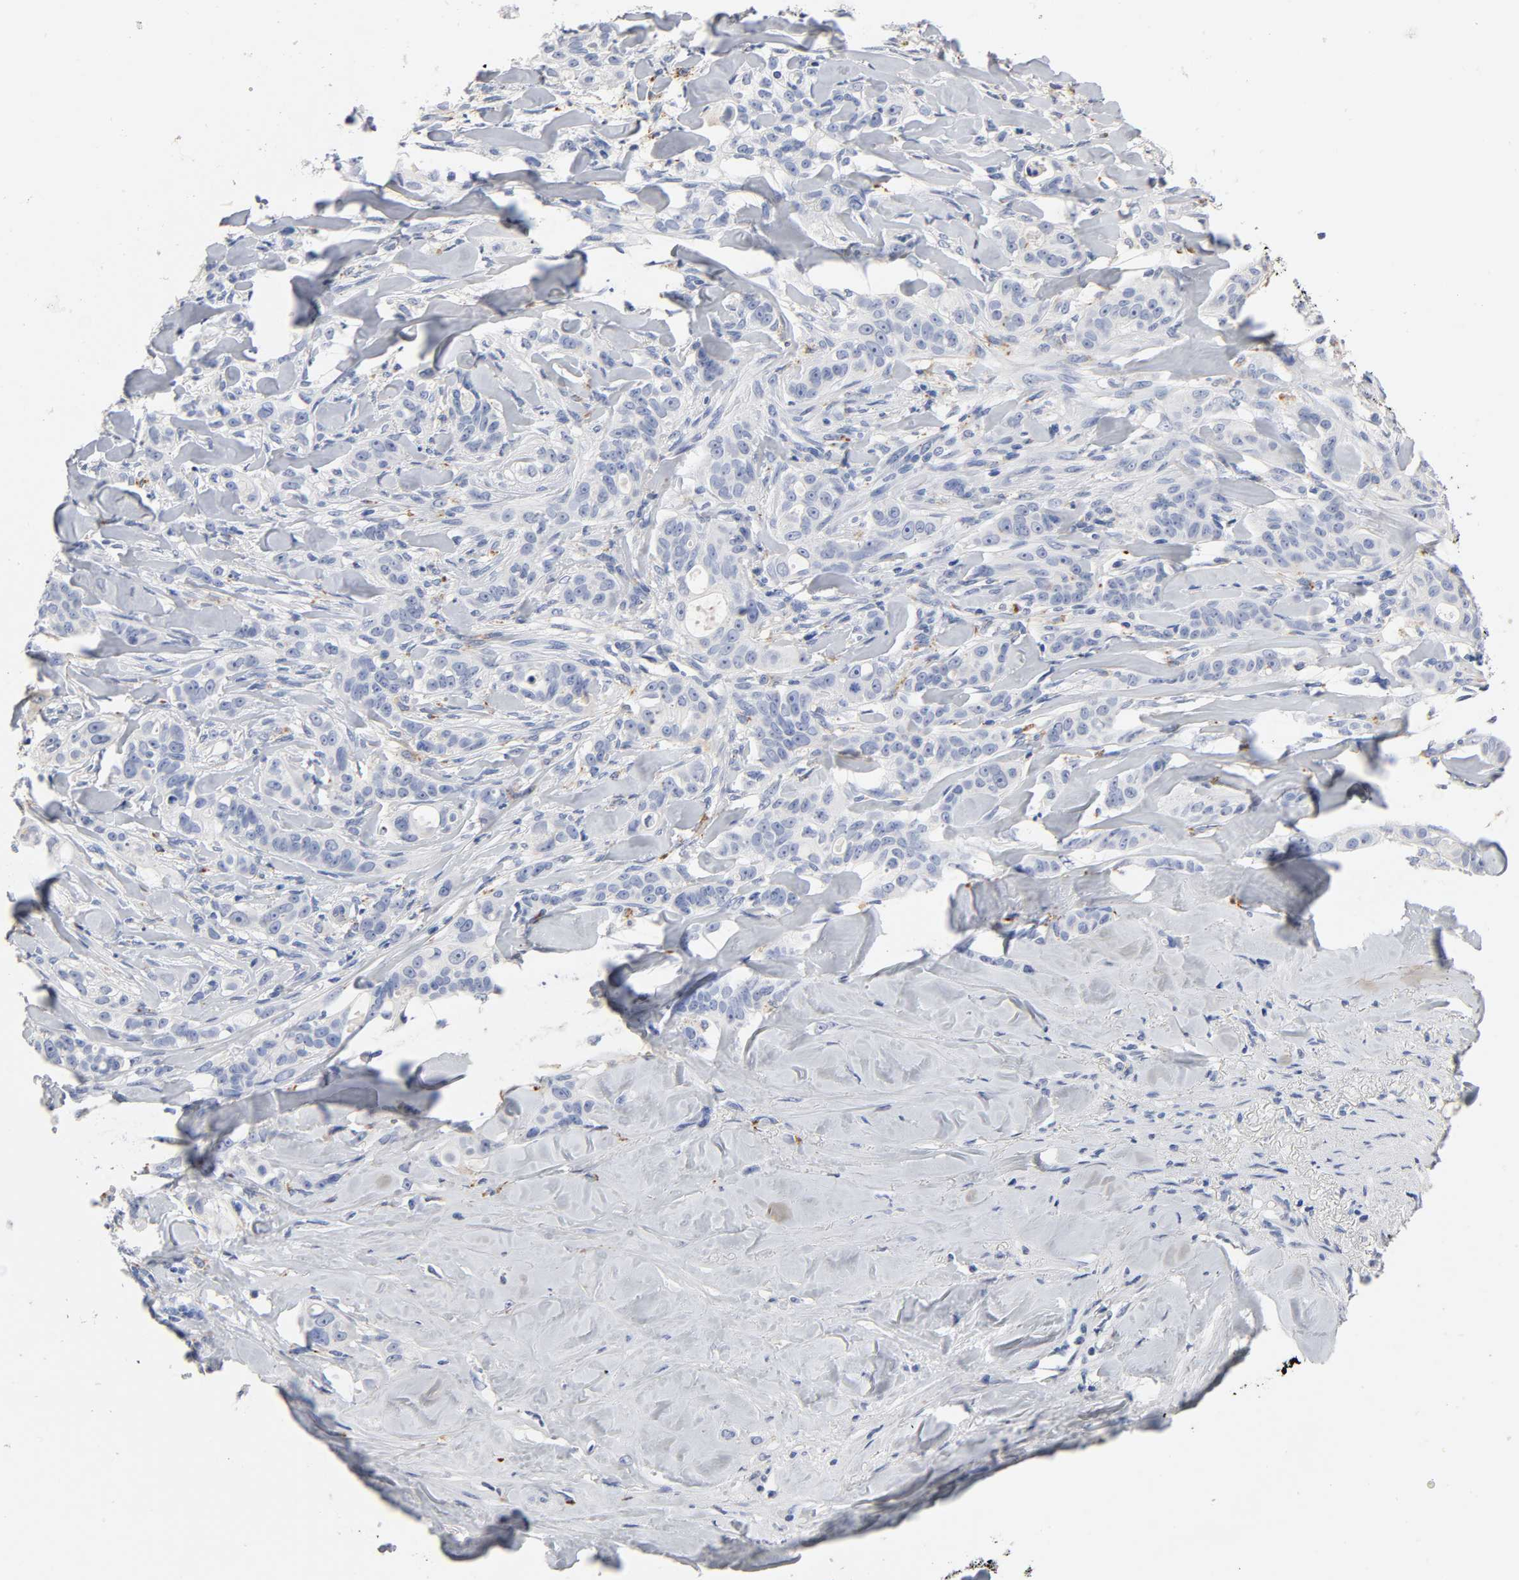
{"staining": {"intensity": "negative", "quantity": "none", "location": "none"}, "tissue": "liver cancer", "cell_type": "Tumor cells", "image_type": "cancer", "snomed": [{"axis": "morphology", "description": "Cholangiocarcinoma"}, {"axis": "topography", "description": "Liver"}], "caption": "Protein analysis of liver cholangiocarcinoma displays no significant expression in tumor cells.", "gene": "PLP1", "patient": {"sex": "female", "age": 67}}